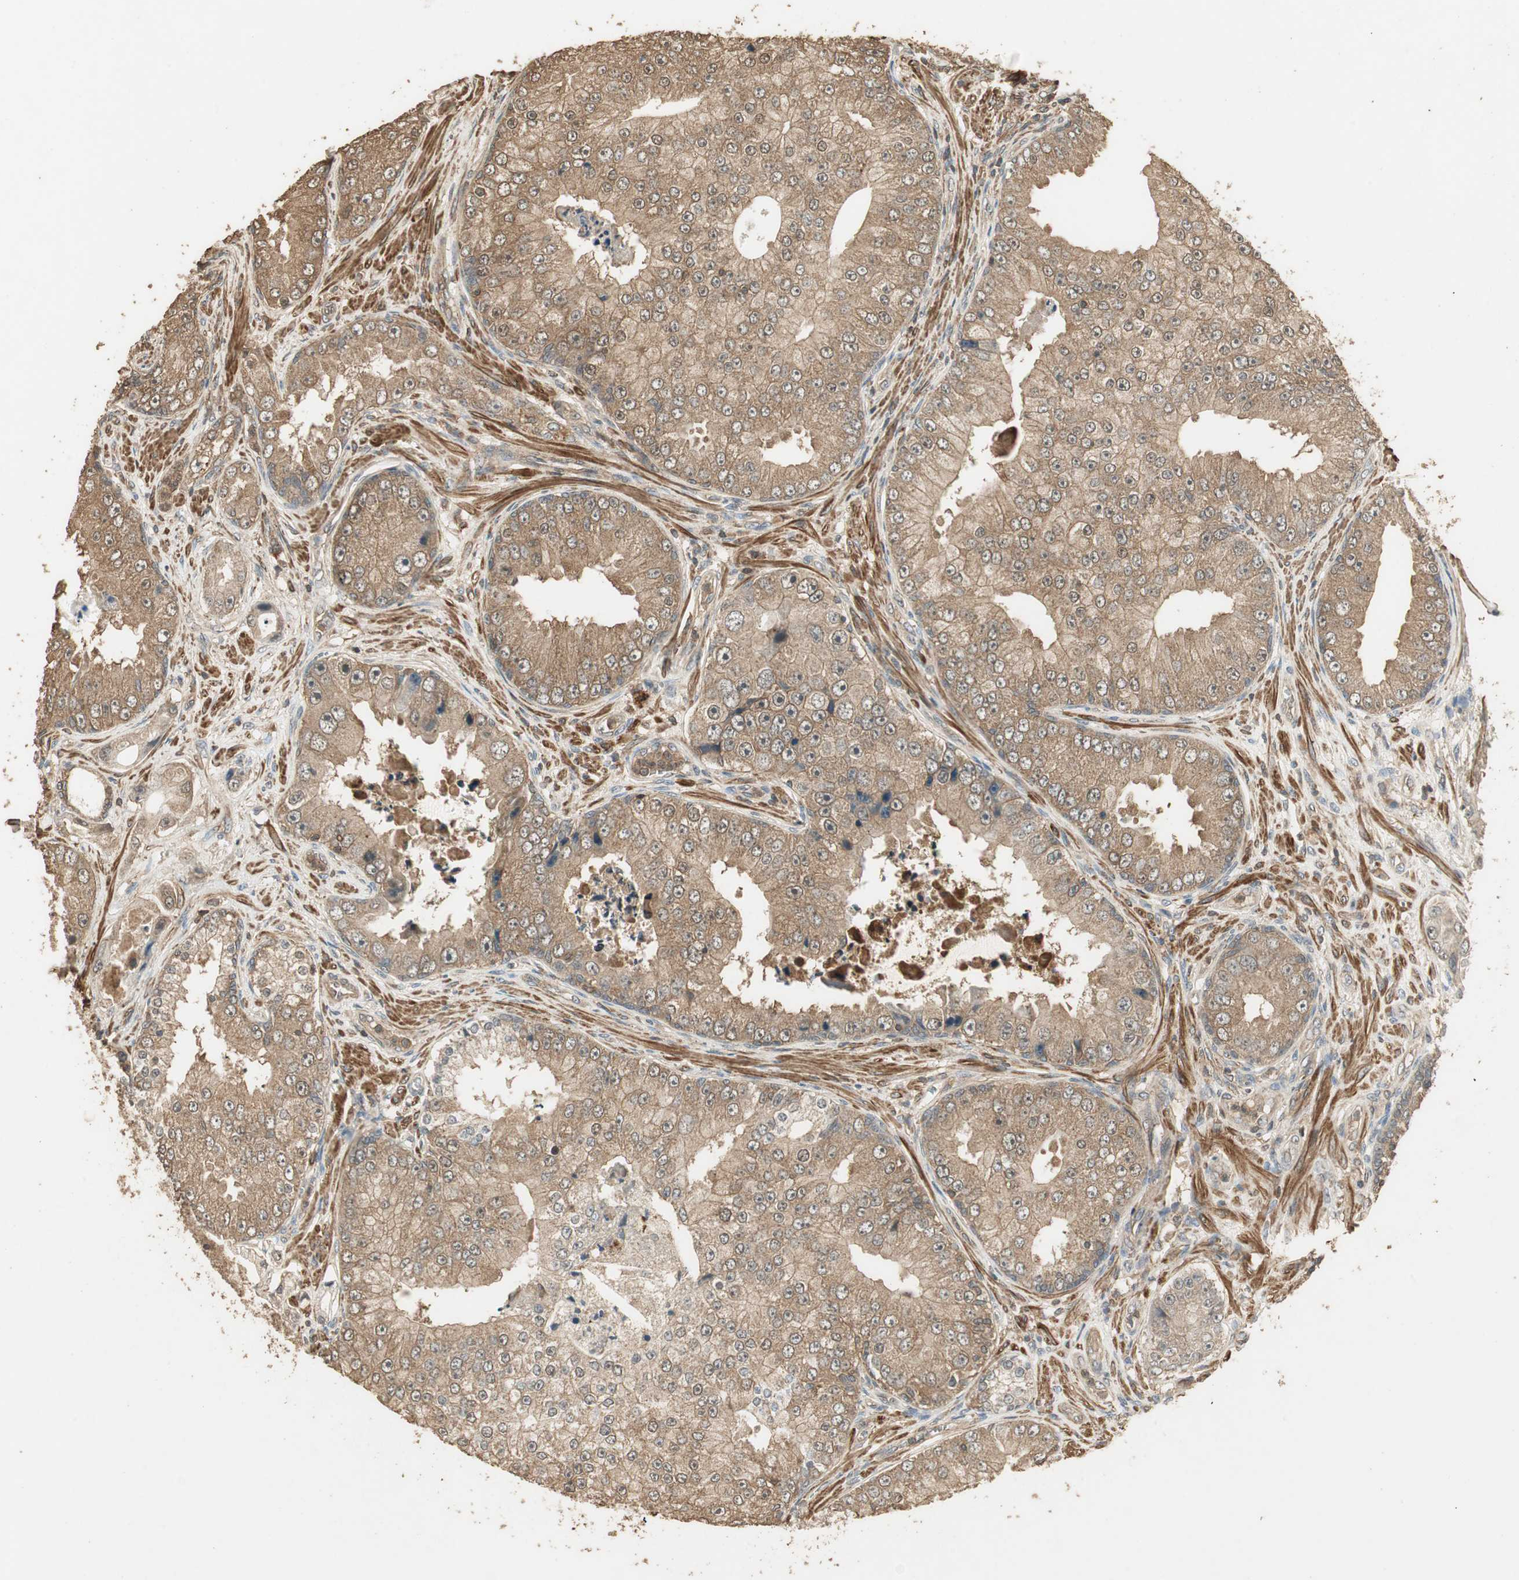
{"staining": {"intensity": "moderate", "quantity": ">75%", "location": "cytoplasmic/membranous"}, "tissue": "prostate cancer", "cell_type": "Tumor cells", "image_type": "cancer", "snomed": [{"axis": "morphology", "description": "Adenocarcinoma, High grade"}, {"axis": "topography", "description": "Prostate"}], "caption": "Tumor cells exhibit medium levels of moderate cytoplasmic/membranous expression in approximately >75% of cells in human prostate cancer (high-grade adenocarcinoma).", "gene": "USP2", "patient": {"sex": "male", "age": 73}}